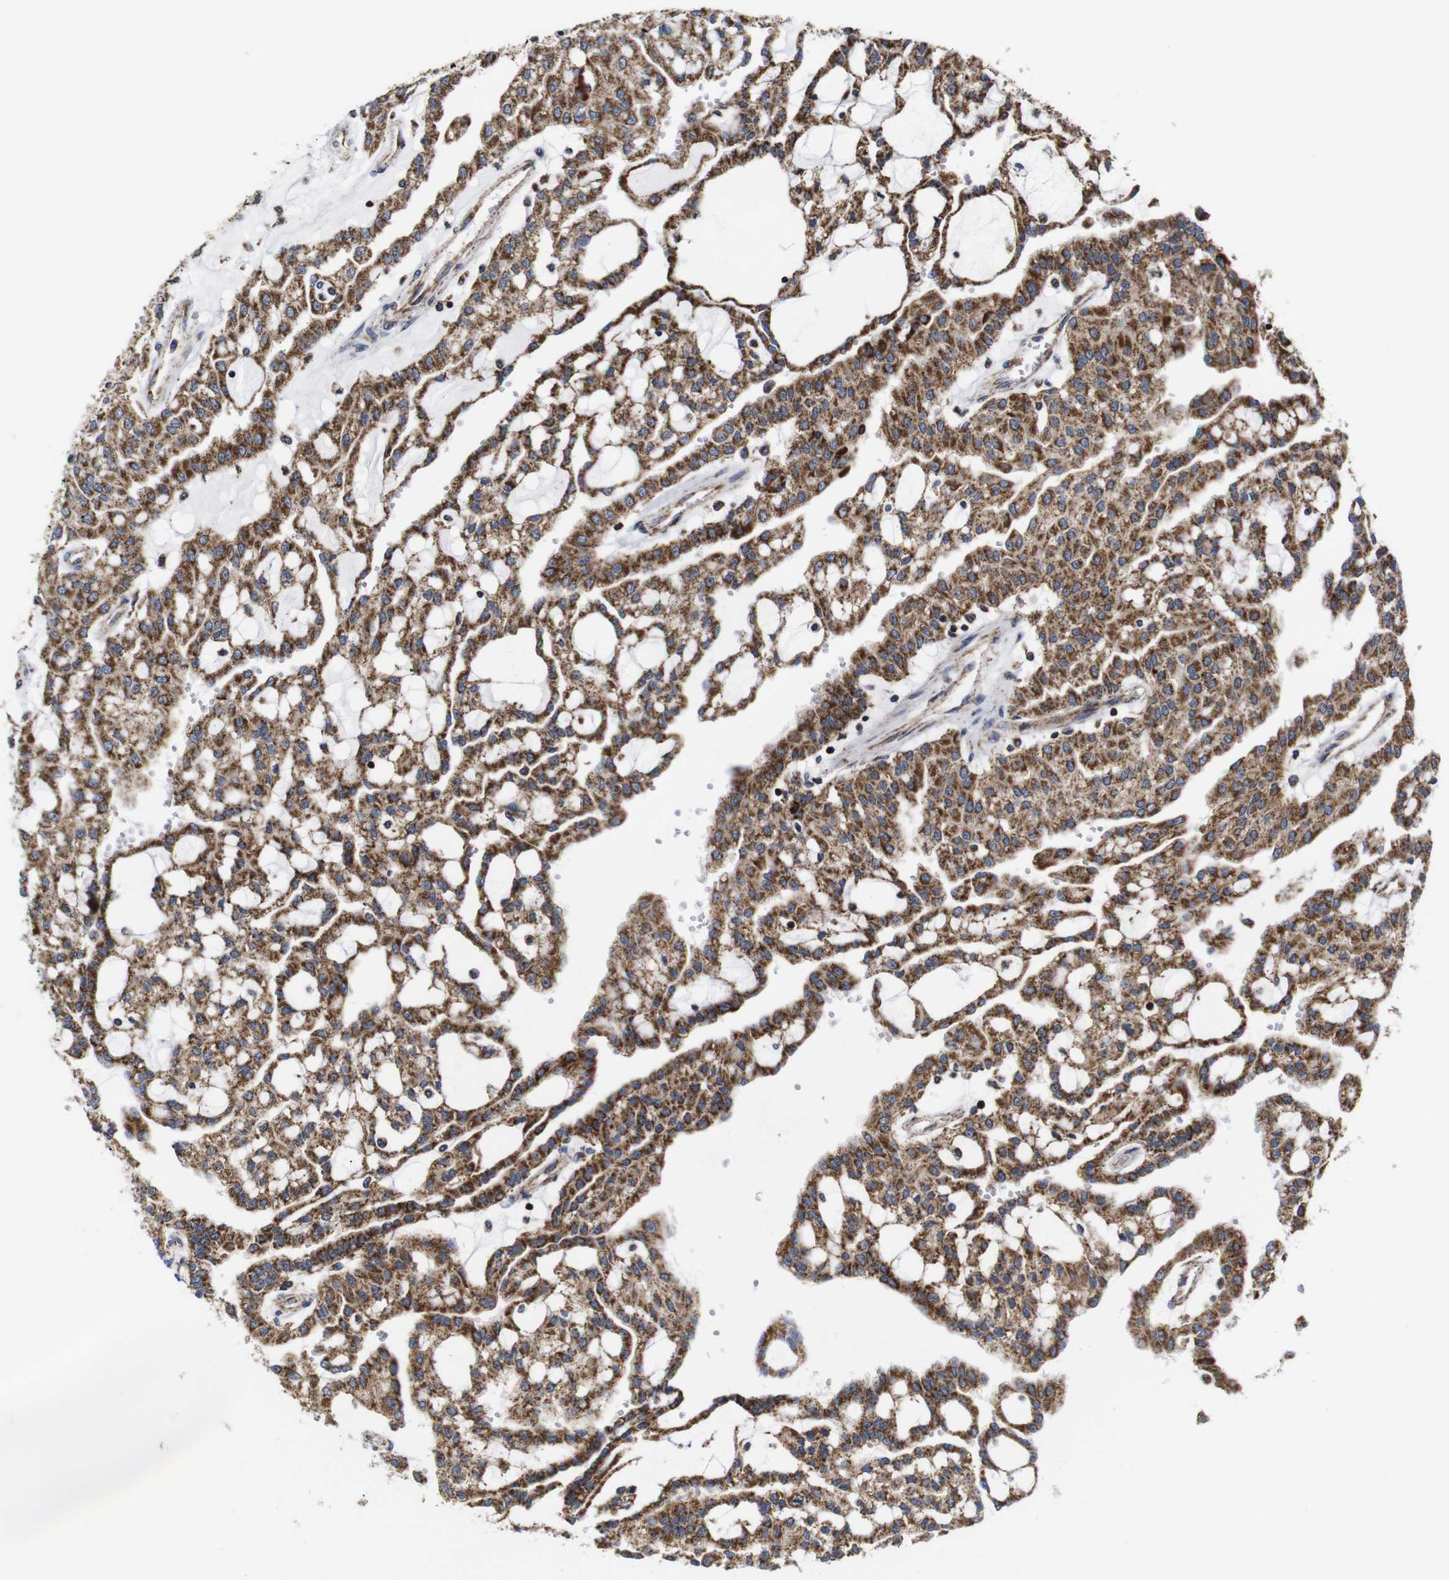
{"staining": {"intensity": "moderate", "quantity": ">75%", "location": "cytoplasmic/membranous"}, "tissue": "renal cancer", "cell_type": "Tumor cells", "image_type": "cancer", "snomed": [{"axis": "morphology", "description": "Adenocarcinoma, NOS"}, {"axis": "topography", "description": "Kidney"}], "caption": "Protein staining of renal cancer tissue demonstrates moderate cytoplasmic/membranous staining in approximately >75% of tumor cells.", "gene": "C17orf80", "patient": {"sex": "male", "age": 63}}